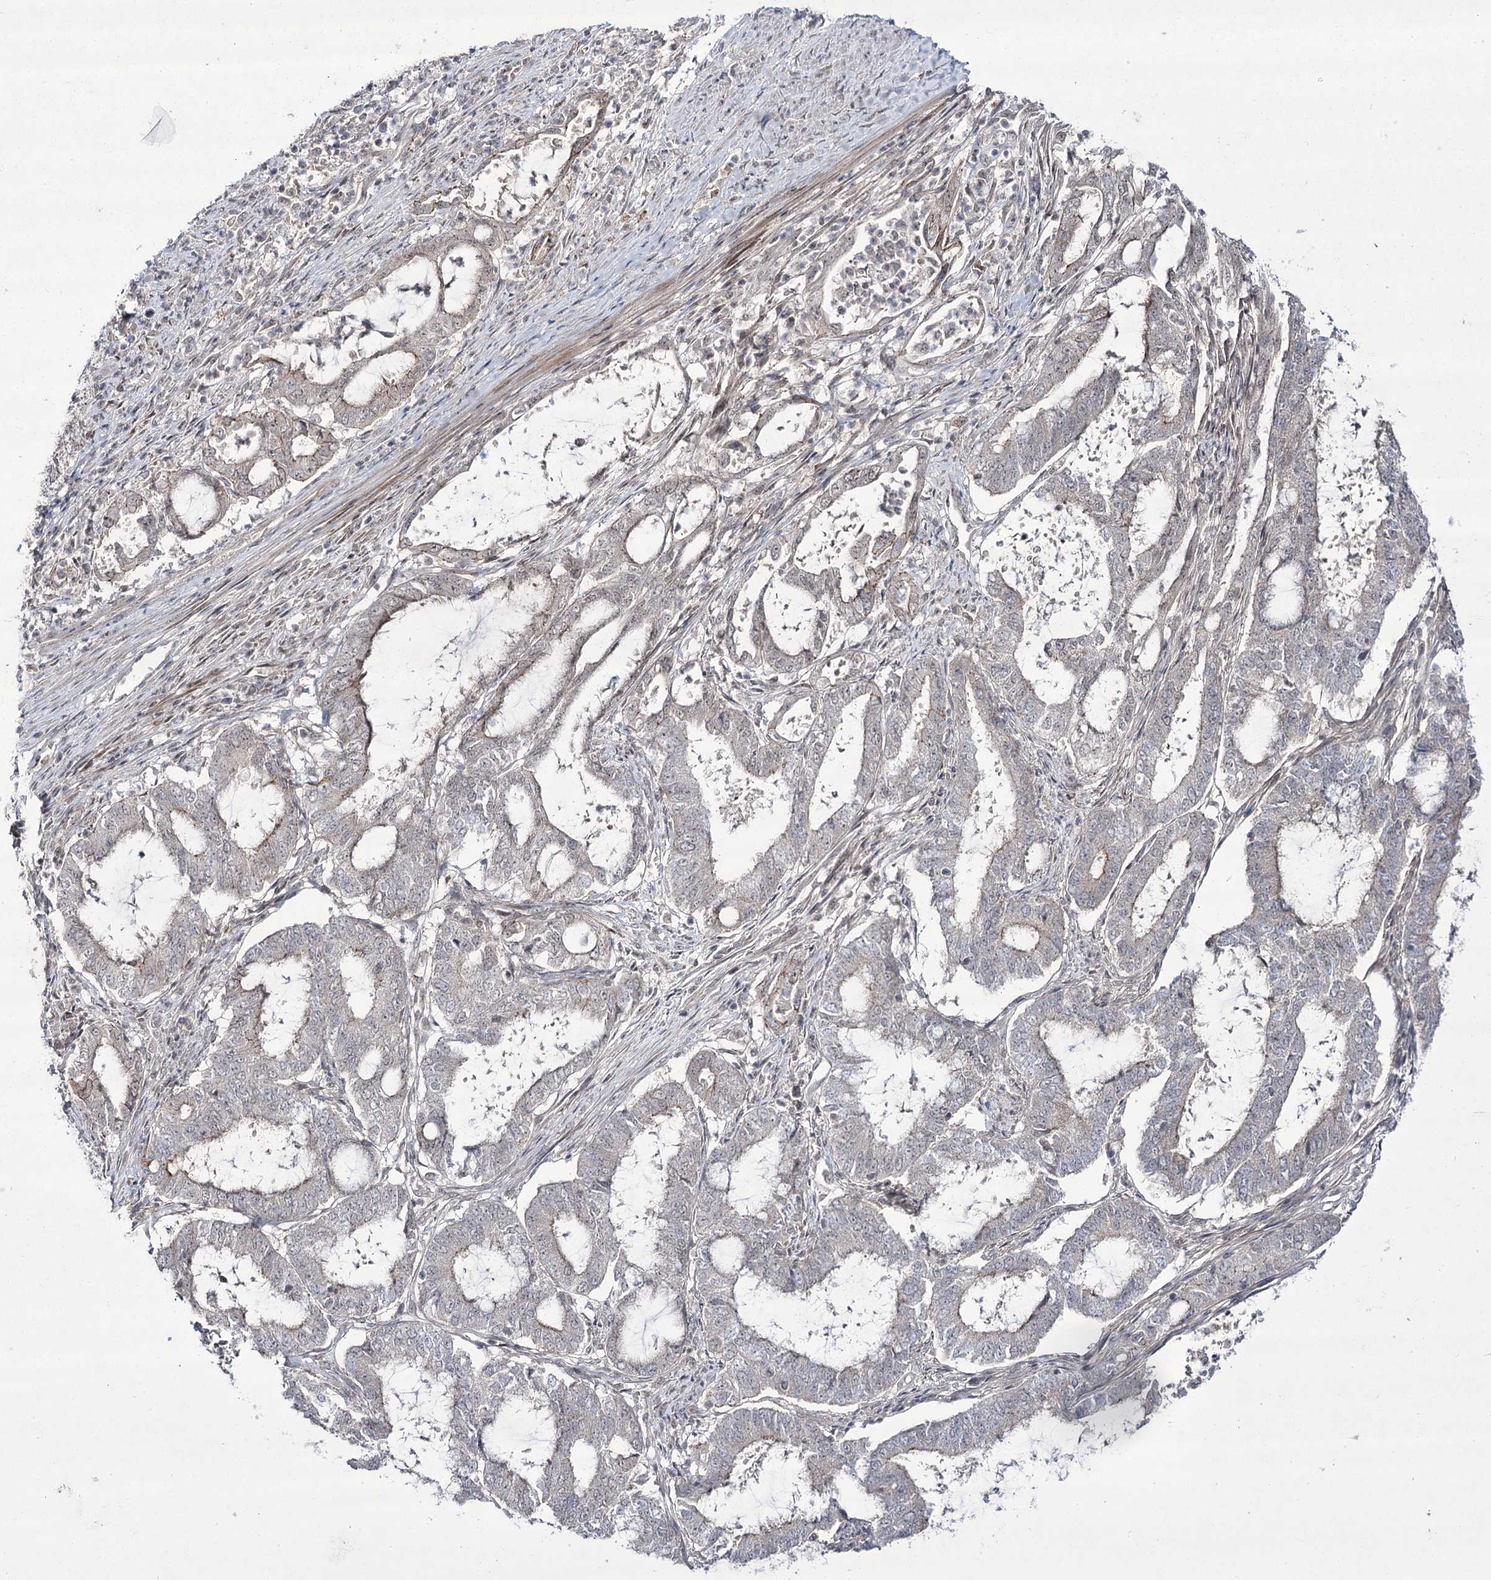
{"staining": {"intensity": "weak", "quantity": "25%-75%", "location": "cytoplasmic/membranous"}, "tissue": "endometrial cancer", "cell_type": "Tumor cells", "image_type": "cancer", "snomed": [{"axis": "morphology", "description": "Adenocarcinoma, NOS"}, {"axis": "topography", "description": "Endometrium"}], "caption": "Immunohistochemistry photomicrograph of human adenocarcinoma (endometrial) stained for a protein (brown), which reveals low levels of weak cytoplasmic/membranous staining in about 25%-75% of tumor cells.", "gene": "HOXC11", "patient": {"sex": "female", "age": 51}}